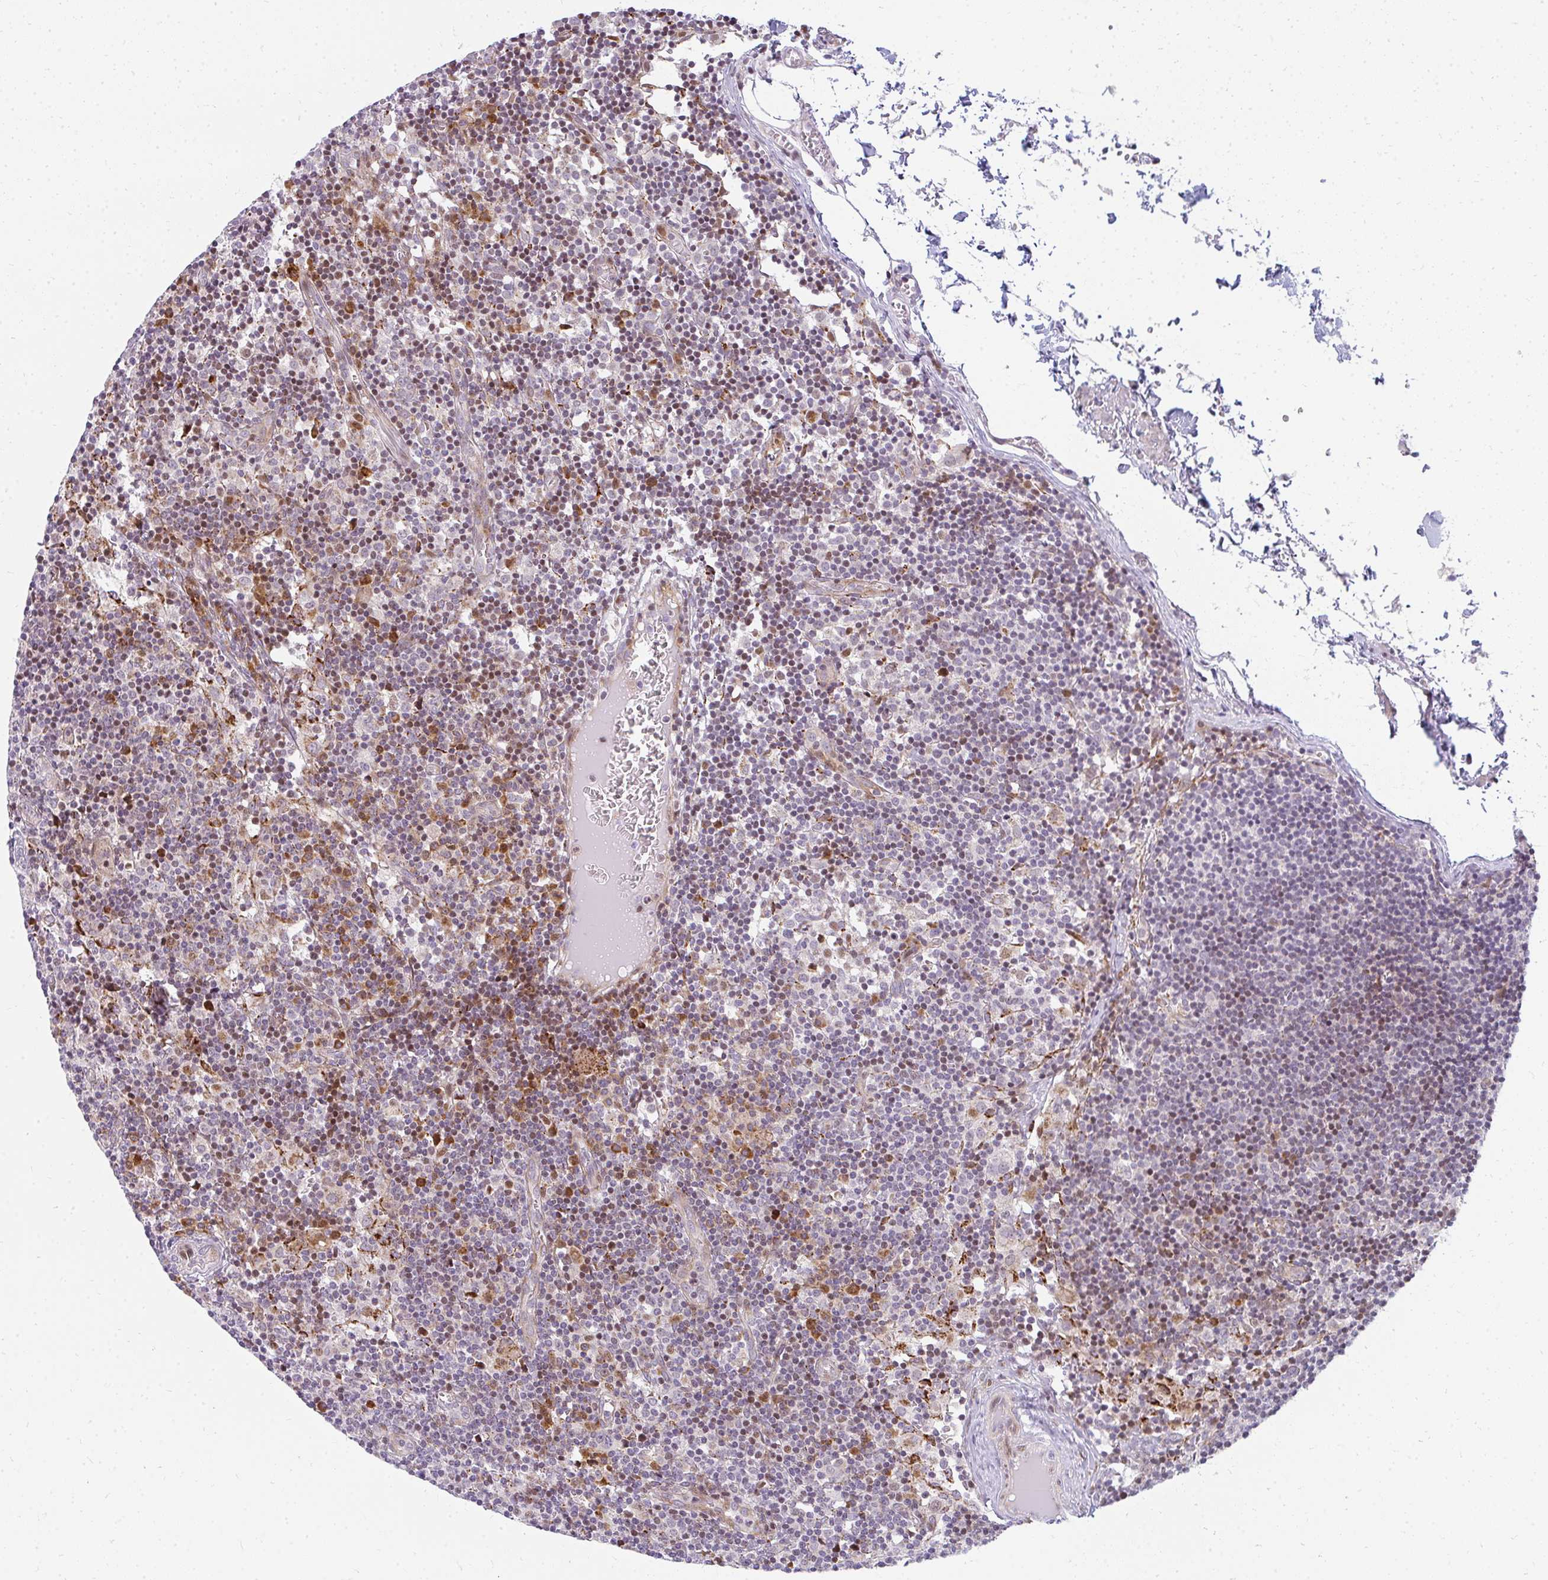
{"staining": {"intensity": "negative", "quantity": "none", "location": "none"}, "tissue": "lymph node", "cell_type": "Germinal center cells", "image_type": "normal", "snomed": [{"axis": "morphology", "description": "Normal tissue, NOS"}, {"axis": "topography", "description": "Lymph node"}], "caption": "Immunohistochemical staining of unremarkable lymph node reveals no significant positivity in germinal center cells. Nuclei are stained in blue.", "gene": "PLA2G5", "patient": {"sex": "female", "age": 45}}